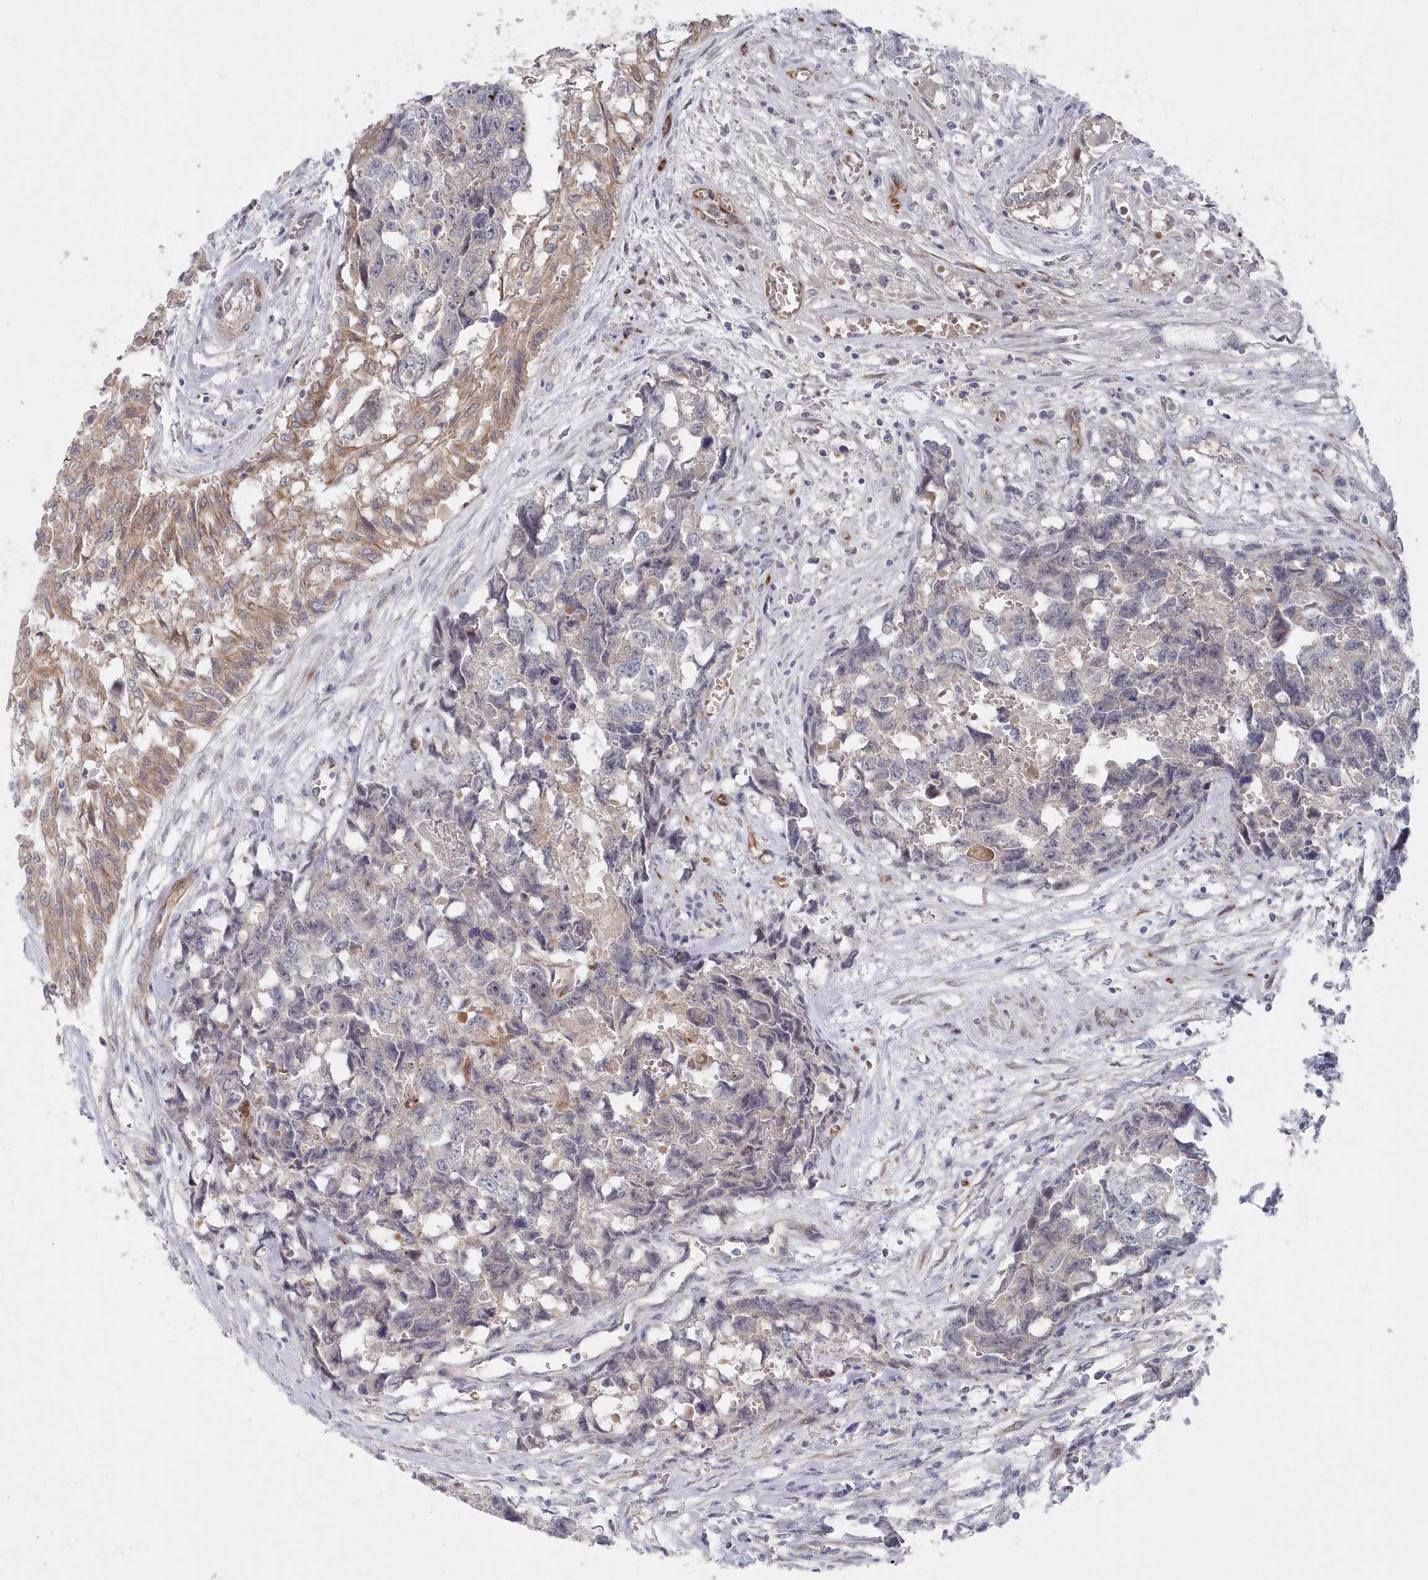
{"staining": {"intensity": "negative", "quantity": "none", "location": "none"}, "tissue": "testis cancer", "cell_type": "Tumor cells", "image_type": "cancer", "snomed": [{"axis": "morphology", "description": "Carcinoma, Embryonal, NOS"}, {"axis": "topography", "description": "Testis"}], "caption": "Histopathology image shows no significant protein staining in tumor cells of testis embryonal carcinoma.", "gene": "KIAA1586", "patient": {"sex": "male", "age": 31}}